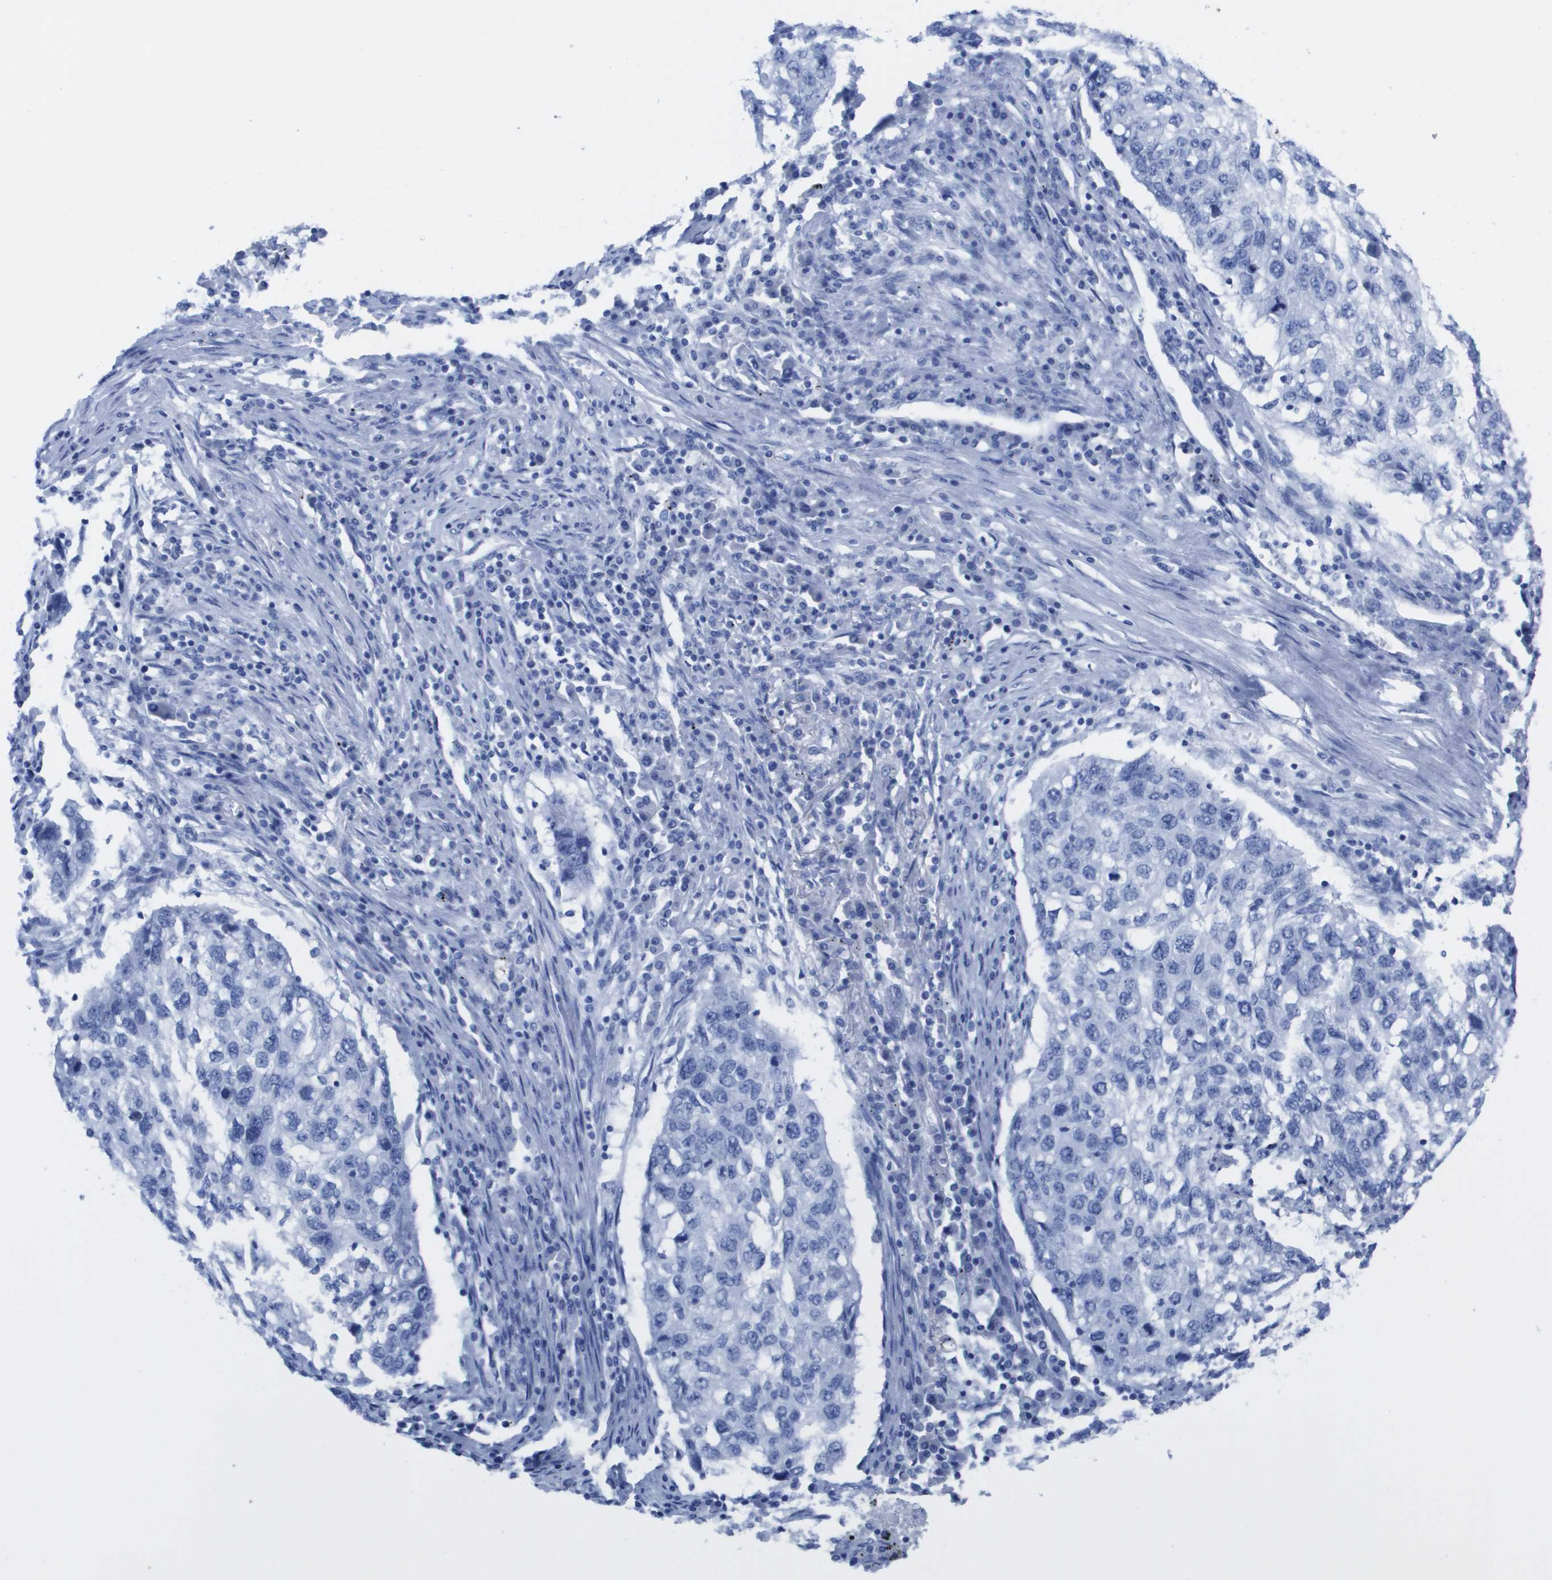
{"staining": {"intensity": "negative", "quantity": "none", "location": "none"}, "tissue": "lung cancer", "cell_type": "Tumor cells", "image_type": "cancer", "snomed": [{"axis": "morphology", "description": "Squamous cell carcinoma, NOS"}, {"axis": "topography", "description": "Lung"}], "caption": "IHC image of lung squamous cell carcinoma stained for a protein (brown), which demonstrates no expression in tumor cells.", "gene": "KCNA3", "patient": {"sex": "female", "age": 63}}